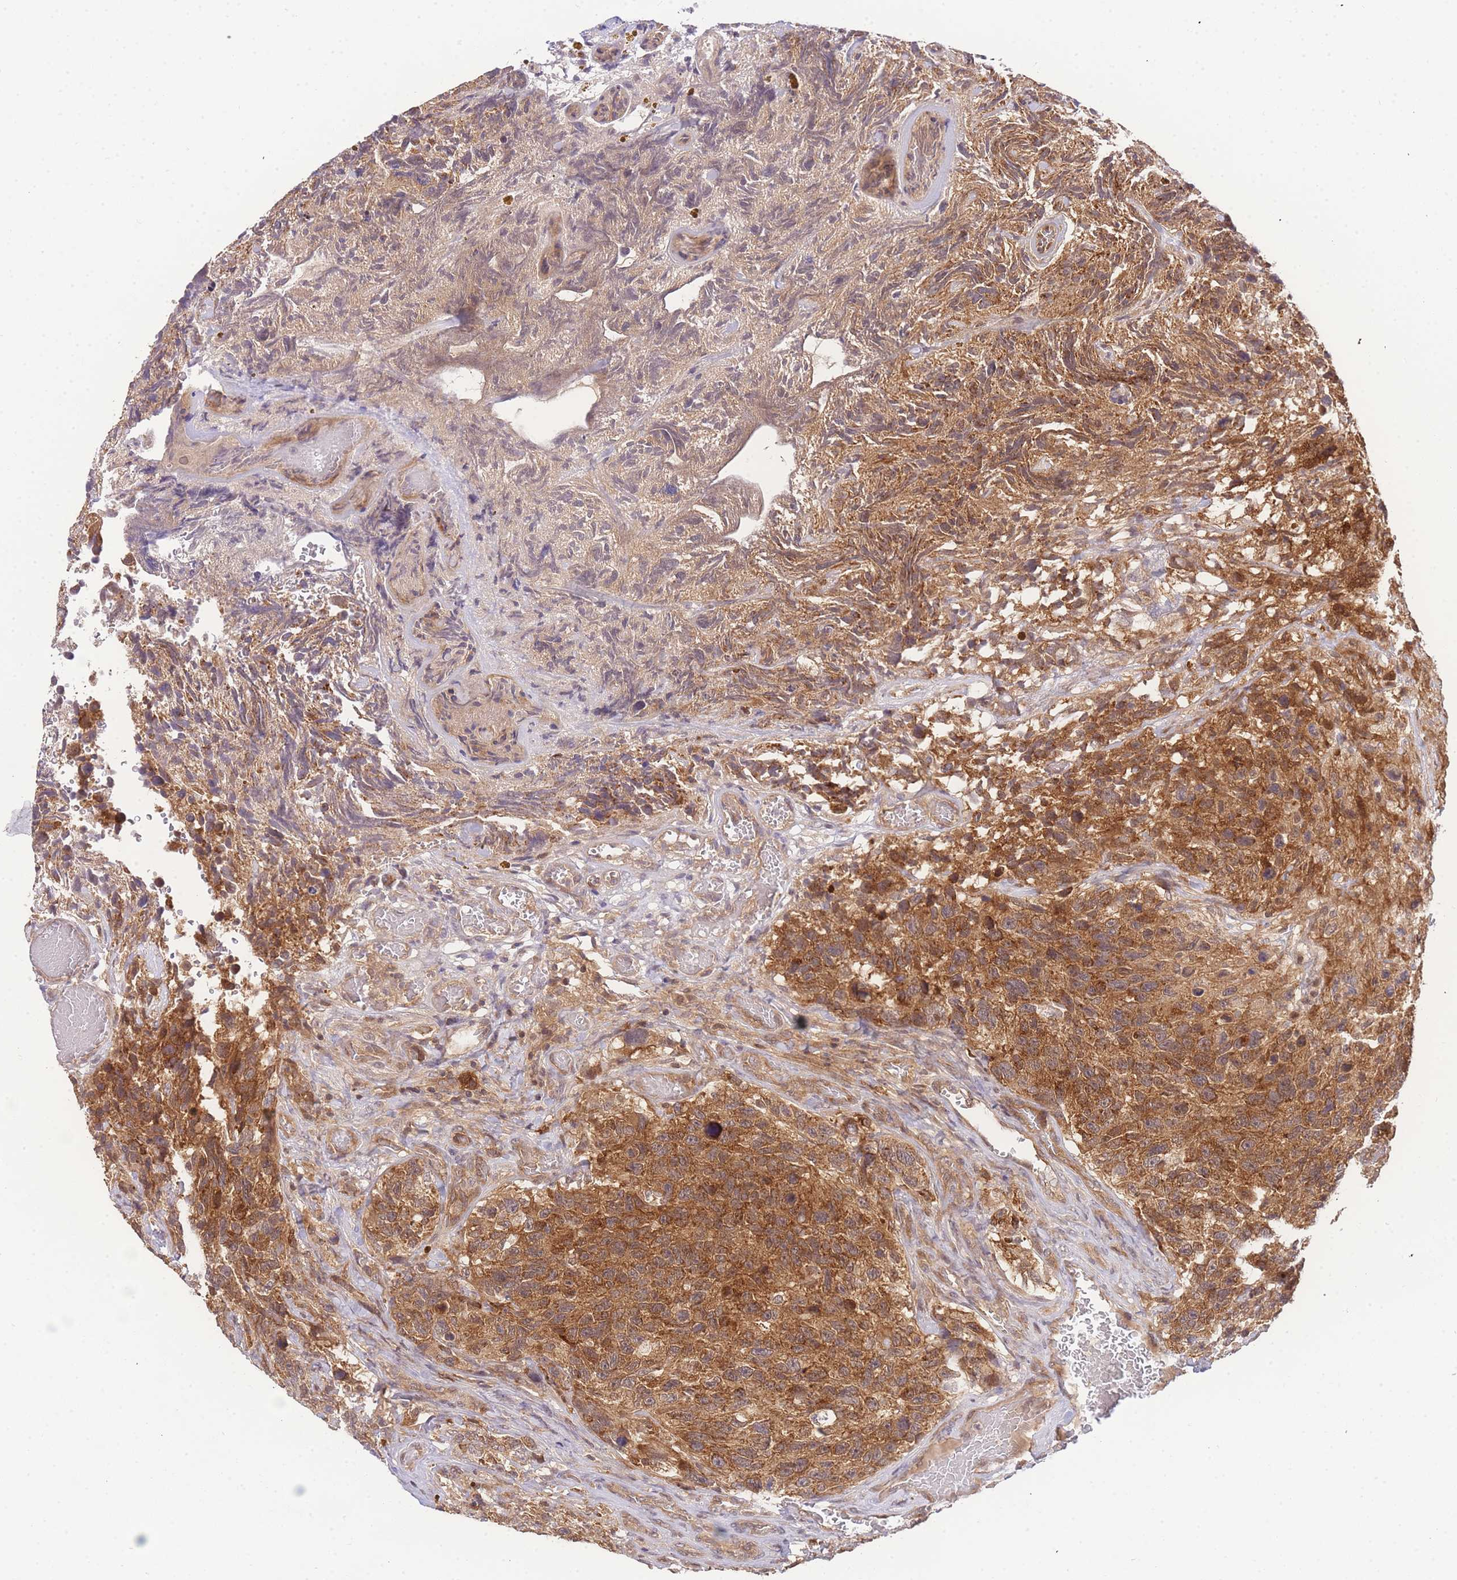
{"staining": {"intensity": "moderate", "quantity": ">75%", "location": "cytoplasmic/membranous"}, "tissue": "glioma", "cell_type": "Tumor cells", "image_type": "cancer", "snomed": [{"axis": "morphology", "description": "Glioma, malignant, High grade"}, {"axis": "topography", "description": "Brain"}], "caption": "Protein positivity by IHC reveals moderate cytoplasmic/membranous expression in about >75% of tumor cells in malignant high-grade glioma.", "gene": "KIAA1191", "patient": {"sex": "male", "age": 69}}